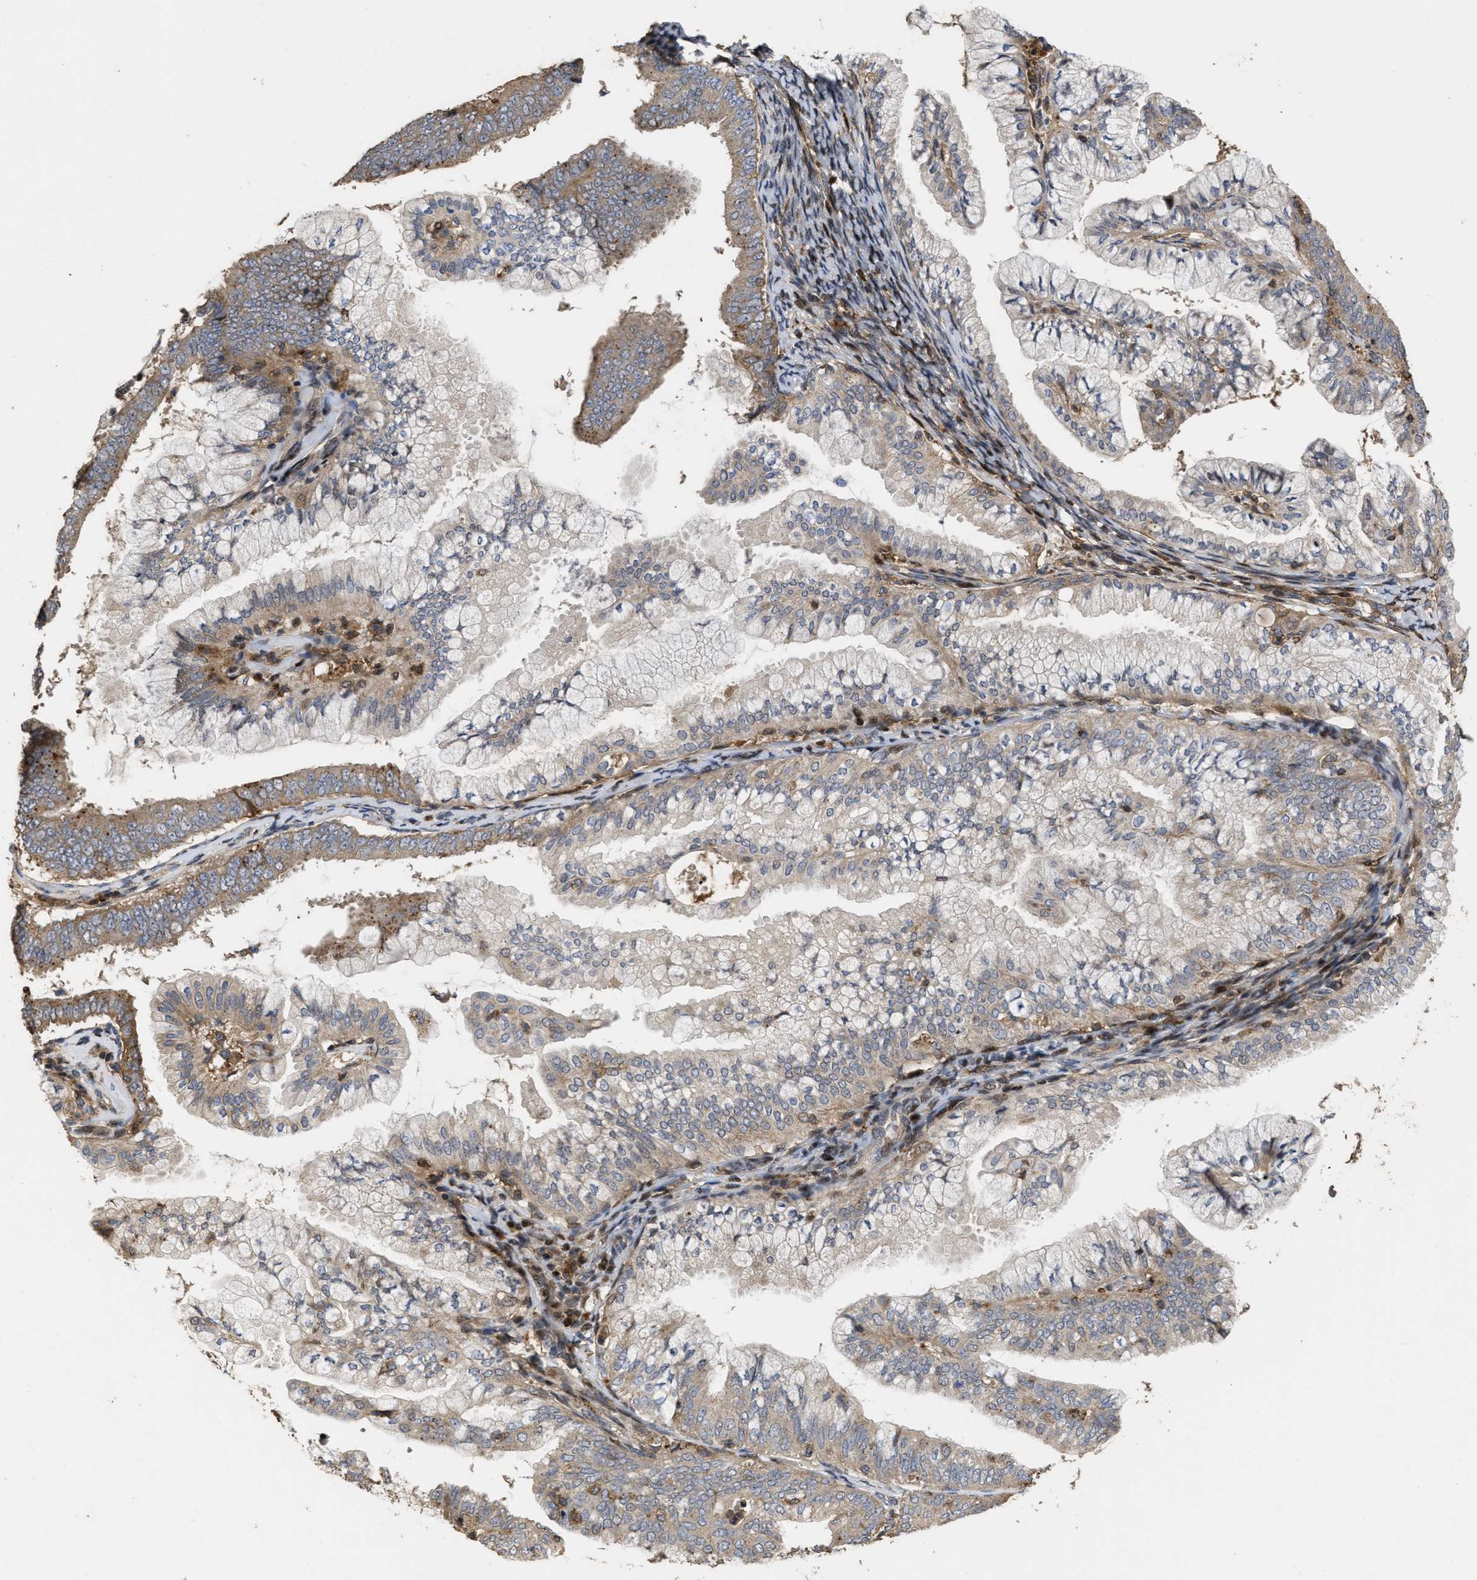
{"staining": {"intensity": "moderate", "quantity": "25%-75%", "location": "cytoplasmic/membranous"}, "tissue": "endometrial cancer", "cell_type": "Tumor cells", "image_type": "cancer", "snomed": [{"axis": "morphology", "description": "Adenocarcinoma, NOS"}, {"axis": "topography", "description": "Endometrium"}], "caption": "There is medium levels of moderate cytoplasmic/membranous staining in tumor cells of endometrial adenocarcinoma, as demonstrated by immunohistochemical staining (brown color).", "gene": "CBR3", "patient": {"sex": "female", "age": 63}}